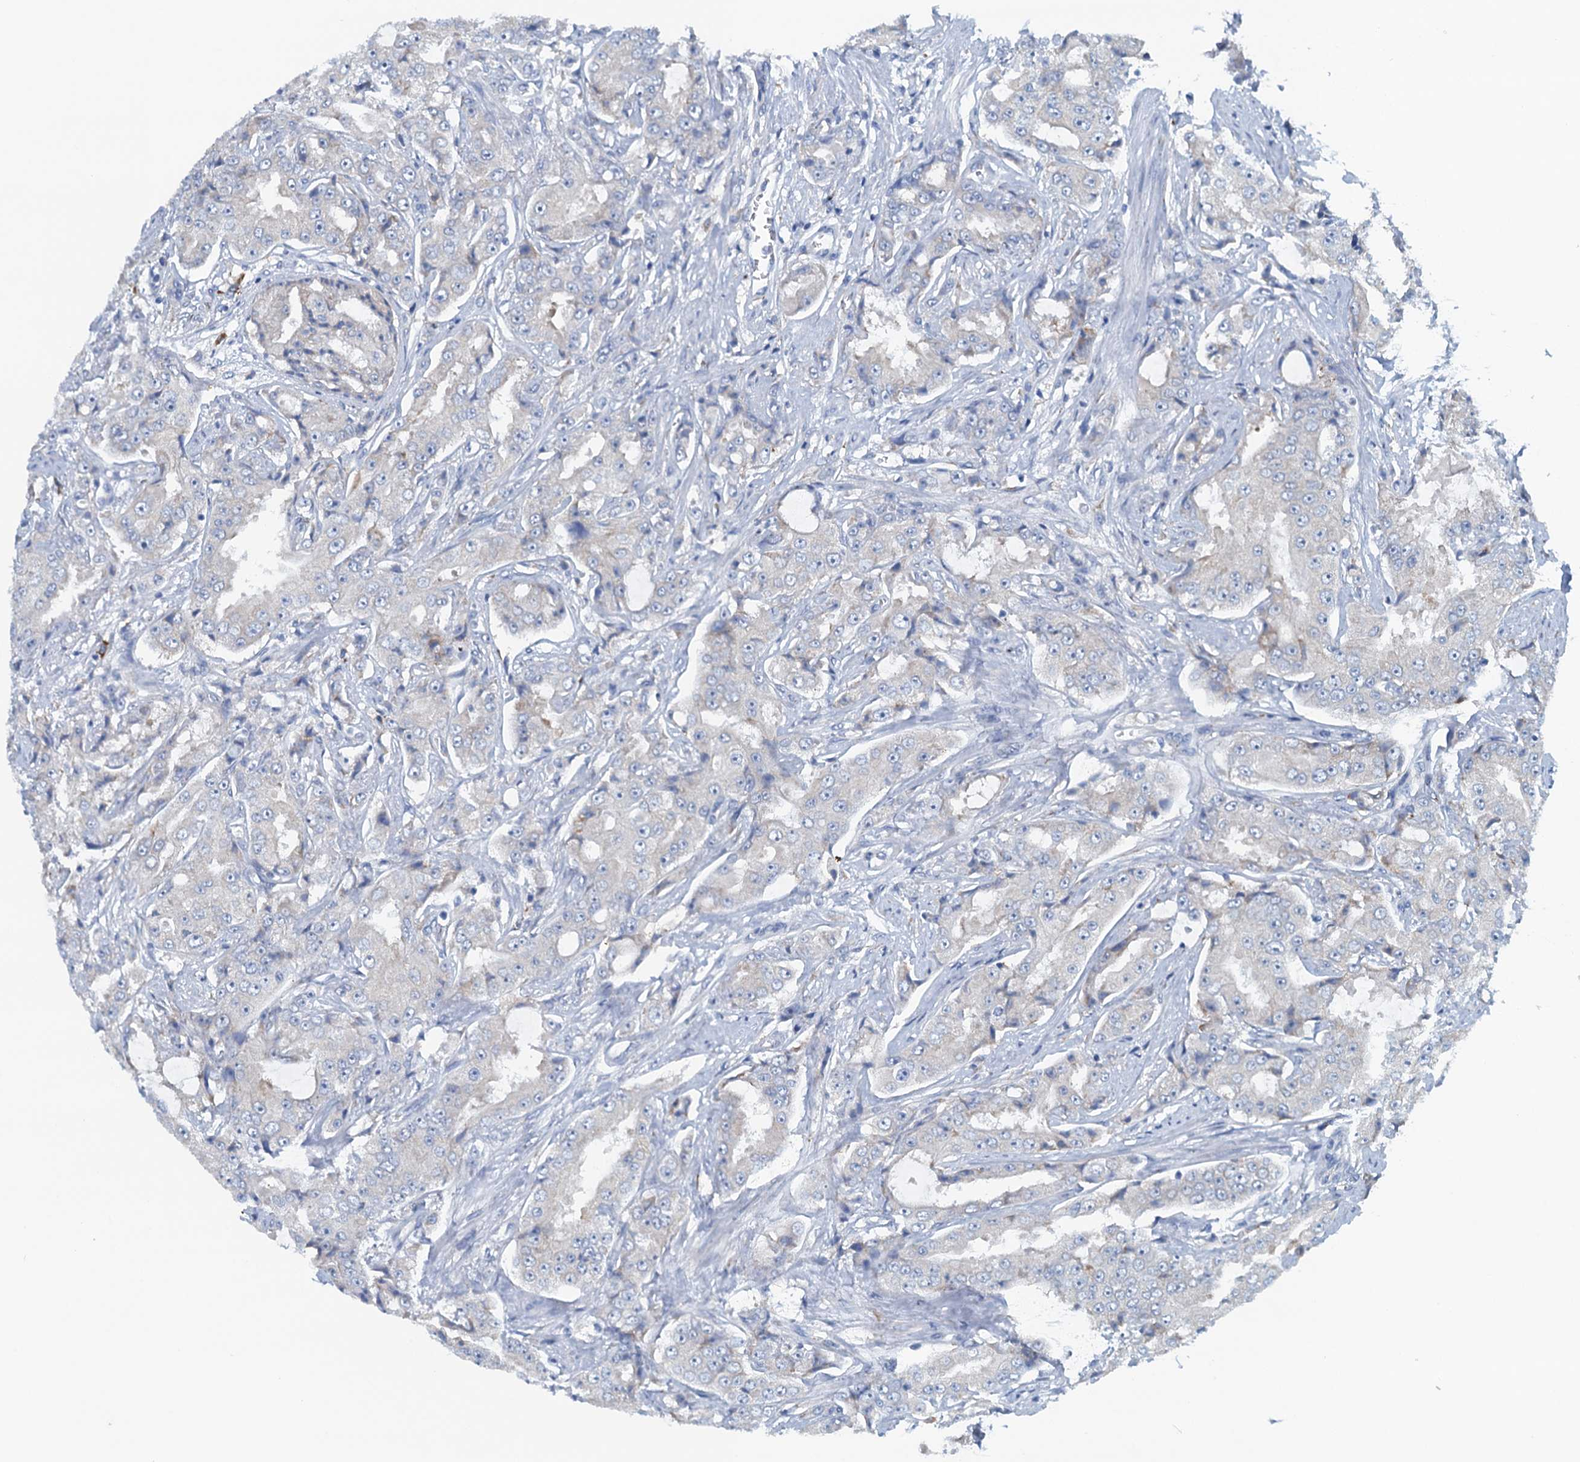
{"staining": {"intensity": "negative", "quantity": "none", "location": "none"}, "tissue": "prostate cancer", "cell_type": "Tumor cells", "image_type": "cancer", "snomed": [{"axis": "morphology", "description": "Adenocarcinoma, High grade"}, {"axis": "topography", "description": "Prostate"}], "caption": "Immunohistochemistry (IHC) of human prostate adenocarcinoma (high-grade) shows no positivity in tumor cells.", "gene": "CBLIF", "patient": {"sex": "male", "age": 73}}